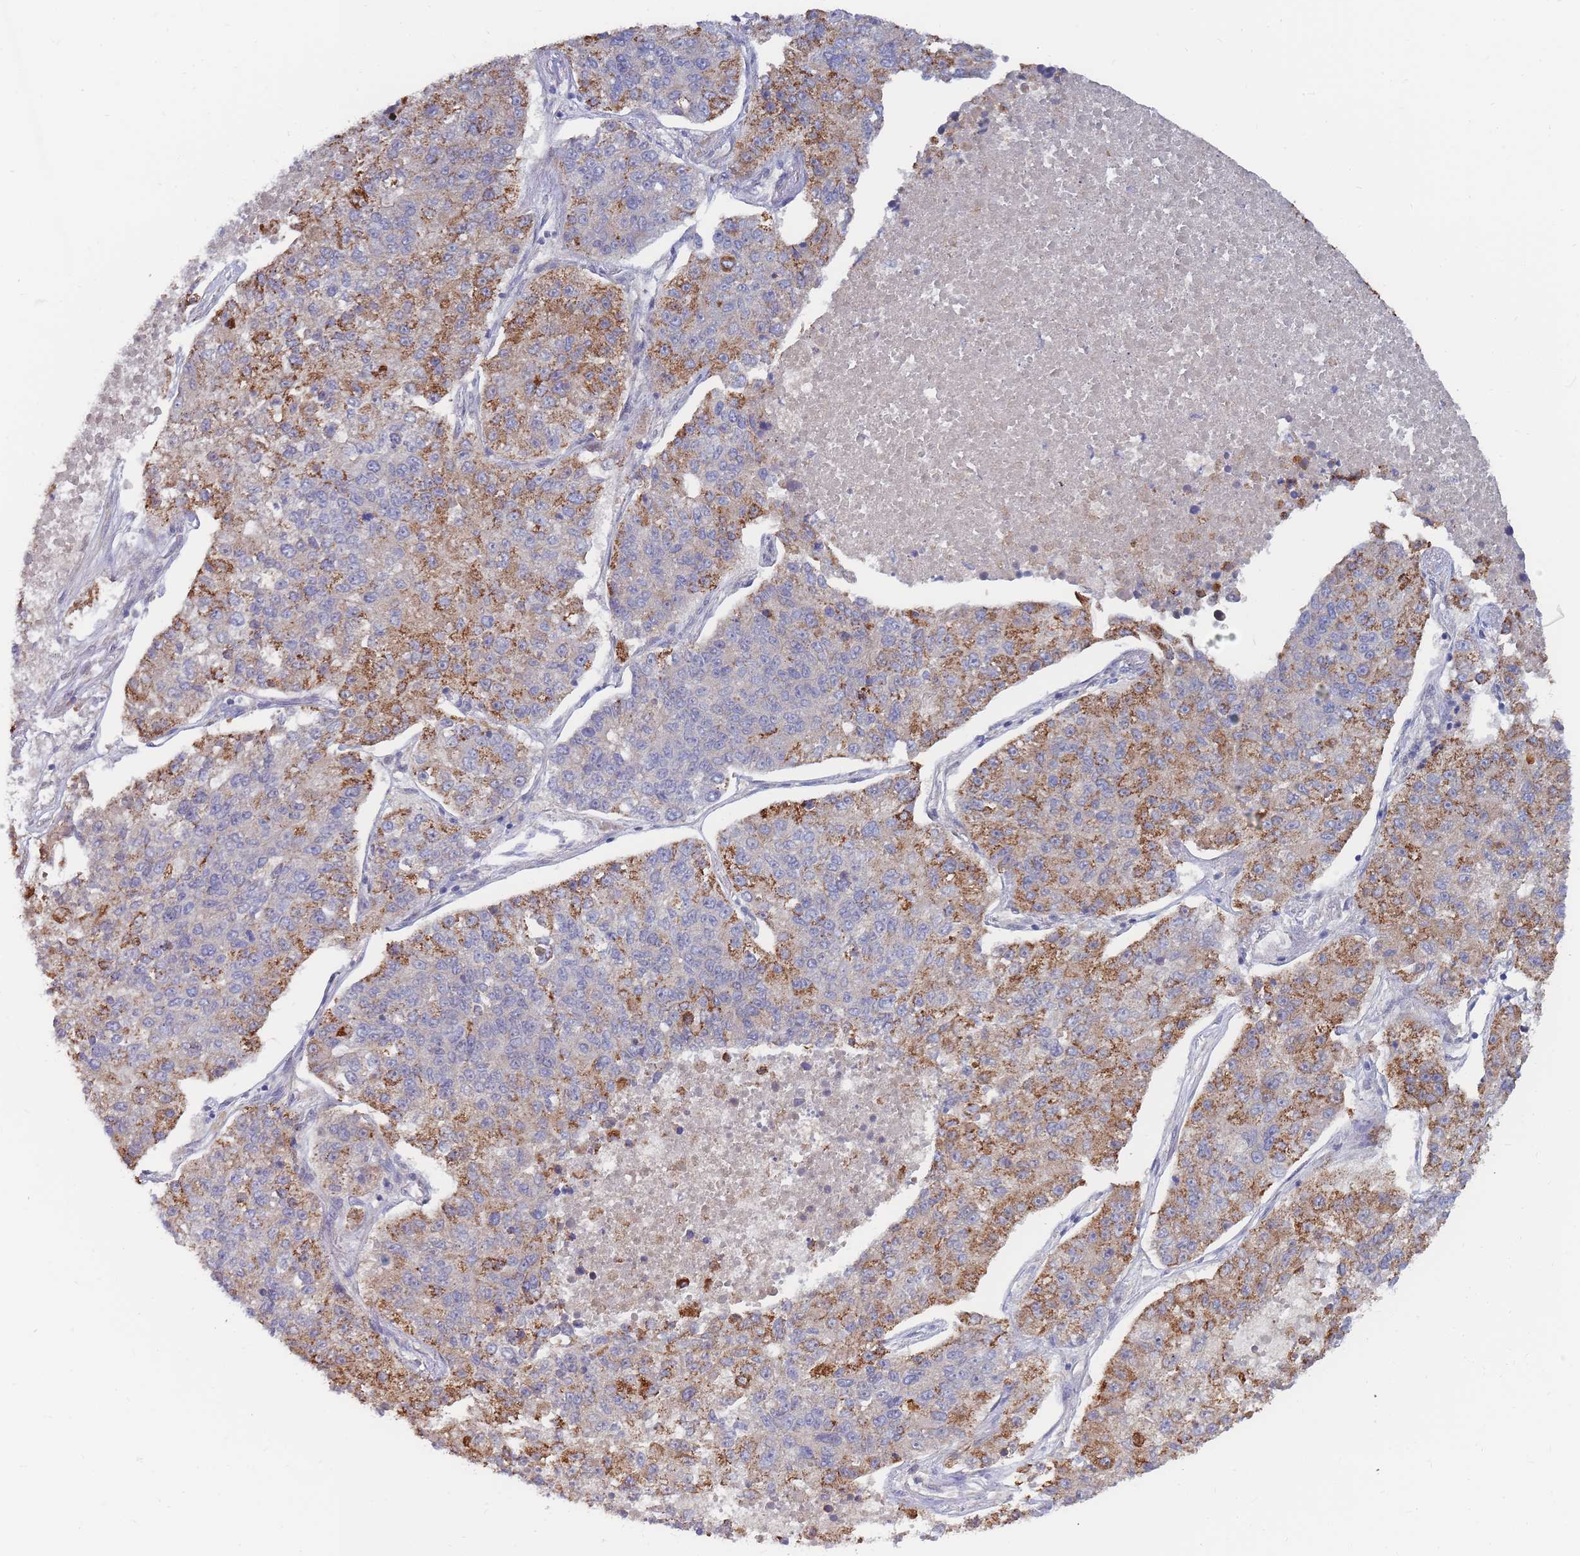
{"staining": {"intensity": "moderate", "quantity": "25%-75%", "location": "cytoplasmic/membranous"}, "tissue": "lung cancer", "cell_type": "Tumor cells", "image_type": "cancer", "snomed": [{"axis": "morphology", "description": "Adenocarcinoma, NOS"}, {"axis": "topography", "description": "Lung"}], "caption": "A photomicrograph of human lung cancer stained for a protein shows moderate cytoplasmic/membranous brown staining in tumor cells. The protein of interest is stained brown, and the nuclei are stained in blue (DAB (3,3'-diaminobenzidine) IHC with brightfield microscopy, high magnification).", "gene": "SLC35F5", "patient": {"sex": "male", "age": 49}}